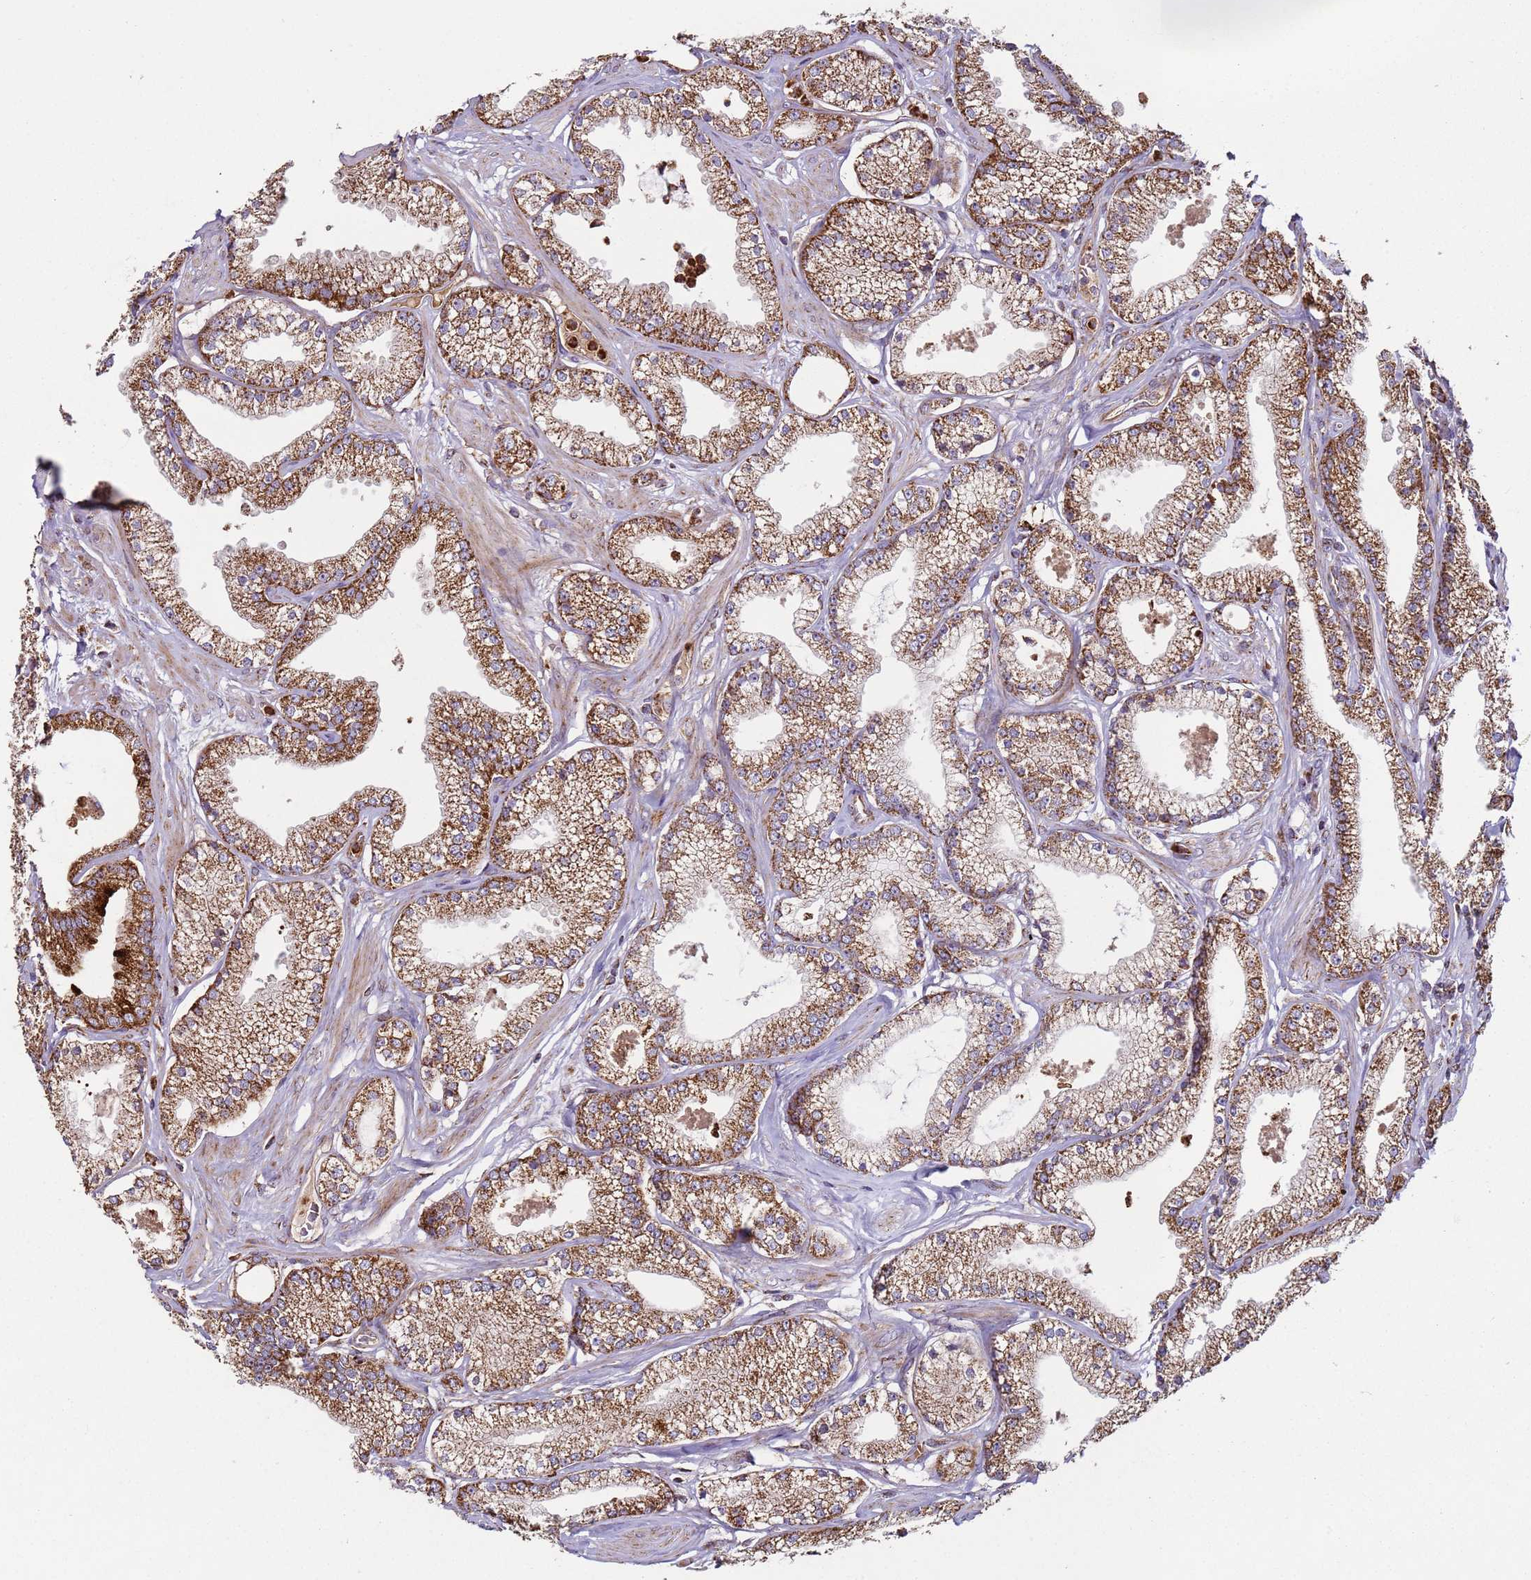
{"staining": {"intensity": "moderate", "quantity": ">75%", "location": "cytoplasmic/membranous"}, "tissue": "prostate cancer", "cell_type": "Tumor cells", "image_type": "cancer", "snomed": [{"axis": "morphology", "description": "Adenocarcinoma, High grade"}, {"axis": "topography", "description": "Prostate"}], "caption": "Protein analysis of prostate cancer (high-grade adenocarcinoma) tissue reveals moderate cytoplasmic/membranous expression in about >75% of tumor cells.", "gene": "FBXO33", "patient": {"sex": "male", "age": 67}}